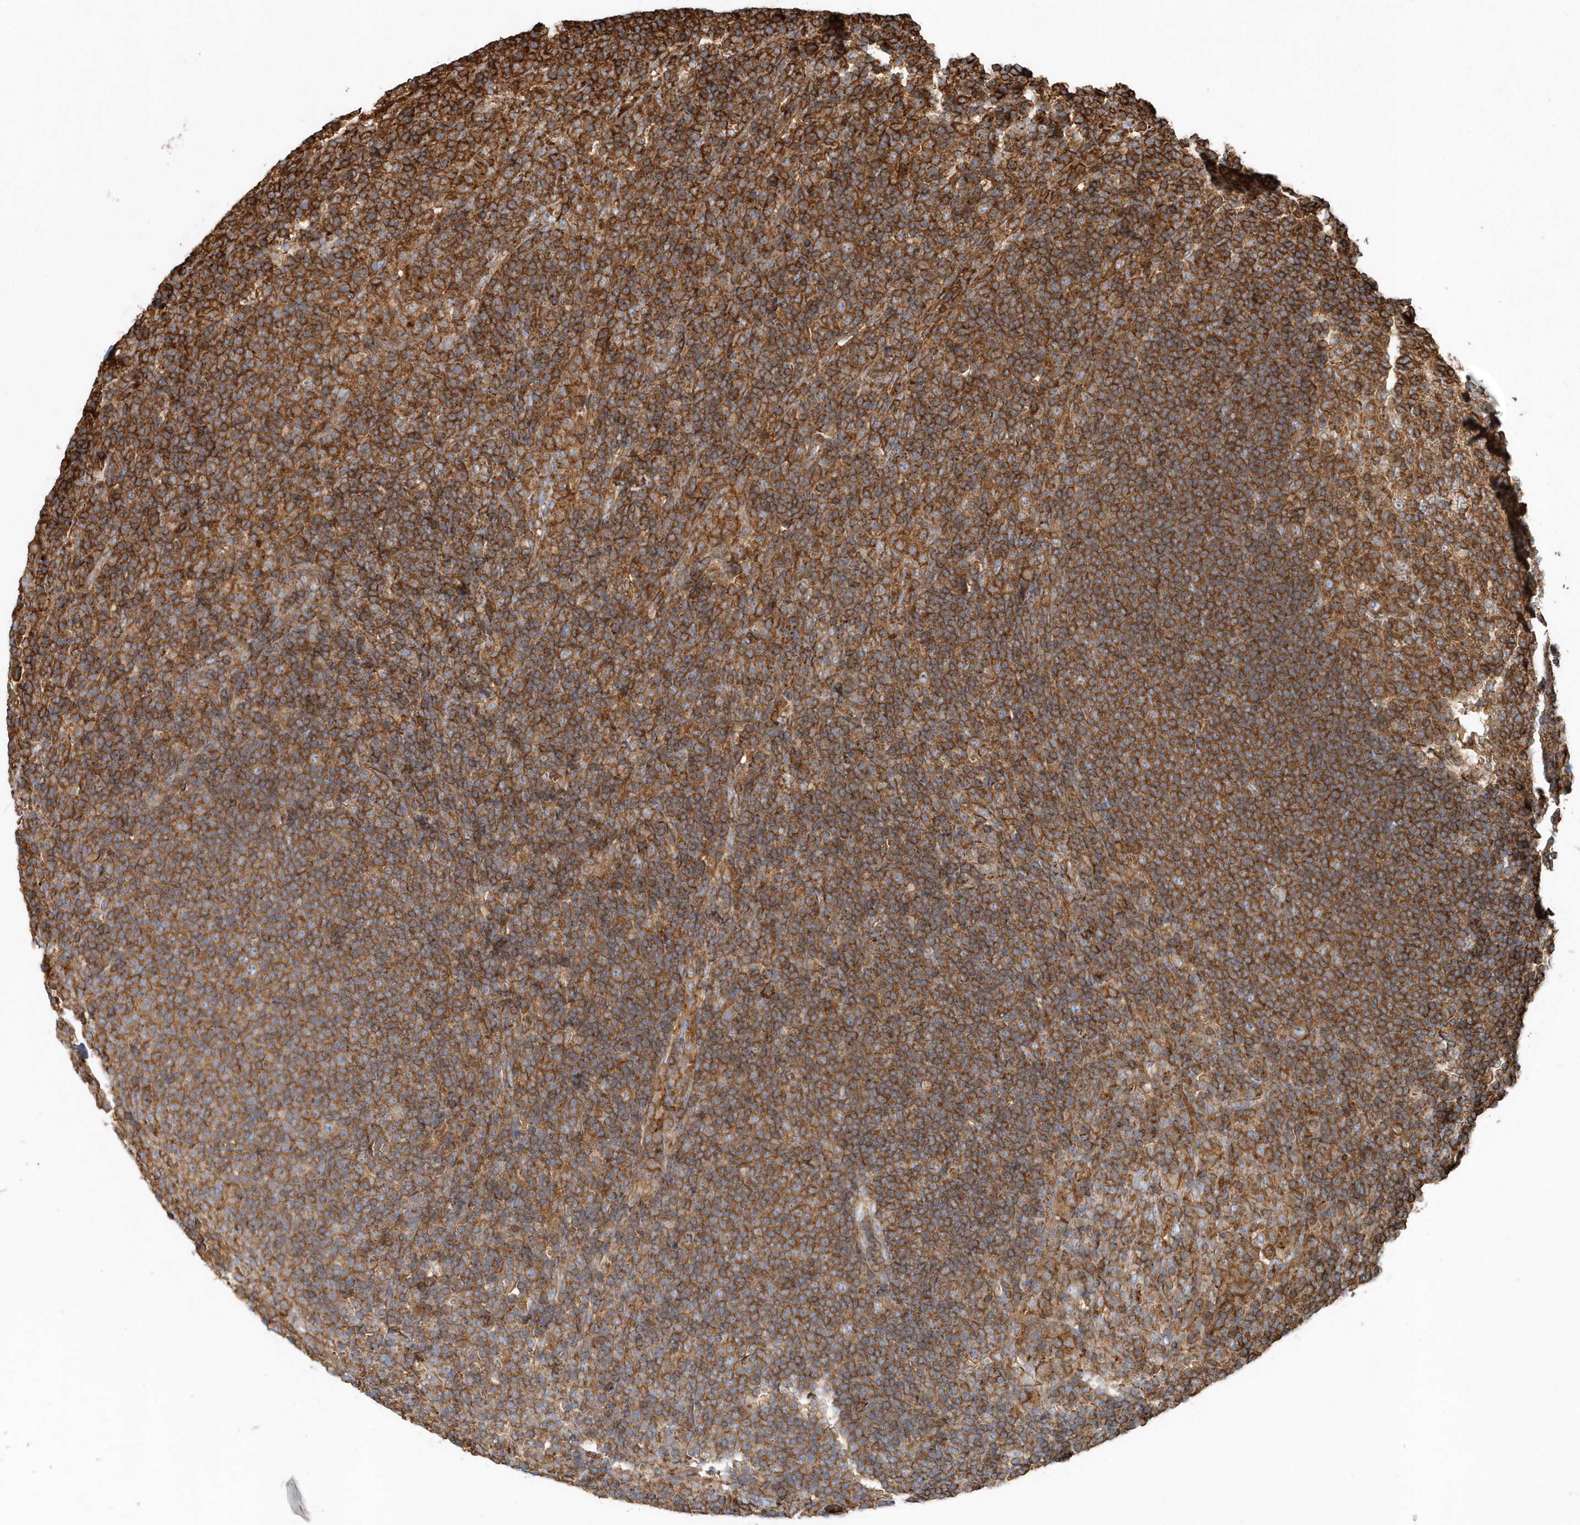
{"staining": {"intensity": "moderate", "quantity": ">75%", "location": "cytoplasmic/membranous"}, "tissue": "lymph node", "cell_type": "Germinal center cells", "image_type": "normal", "snomed": [{"axis": "morphology", "description": "Normal tissue, NOS"}, {"axis": "topography", "description": "Lymph node"}], "caption": "The image demonstrates a brown stain indicating the presence of a protein in the cytoplasmic/membranous of germinal center cells in lymph node.", "gene": "MMUT", "patient": {"sex": "female", "age": 53}}